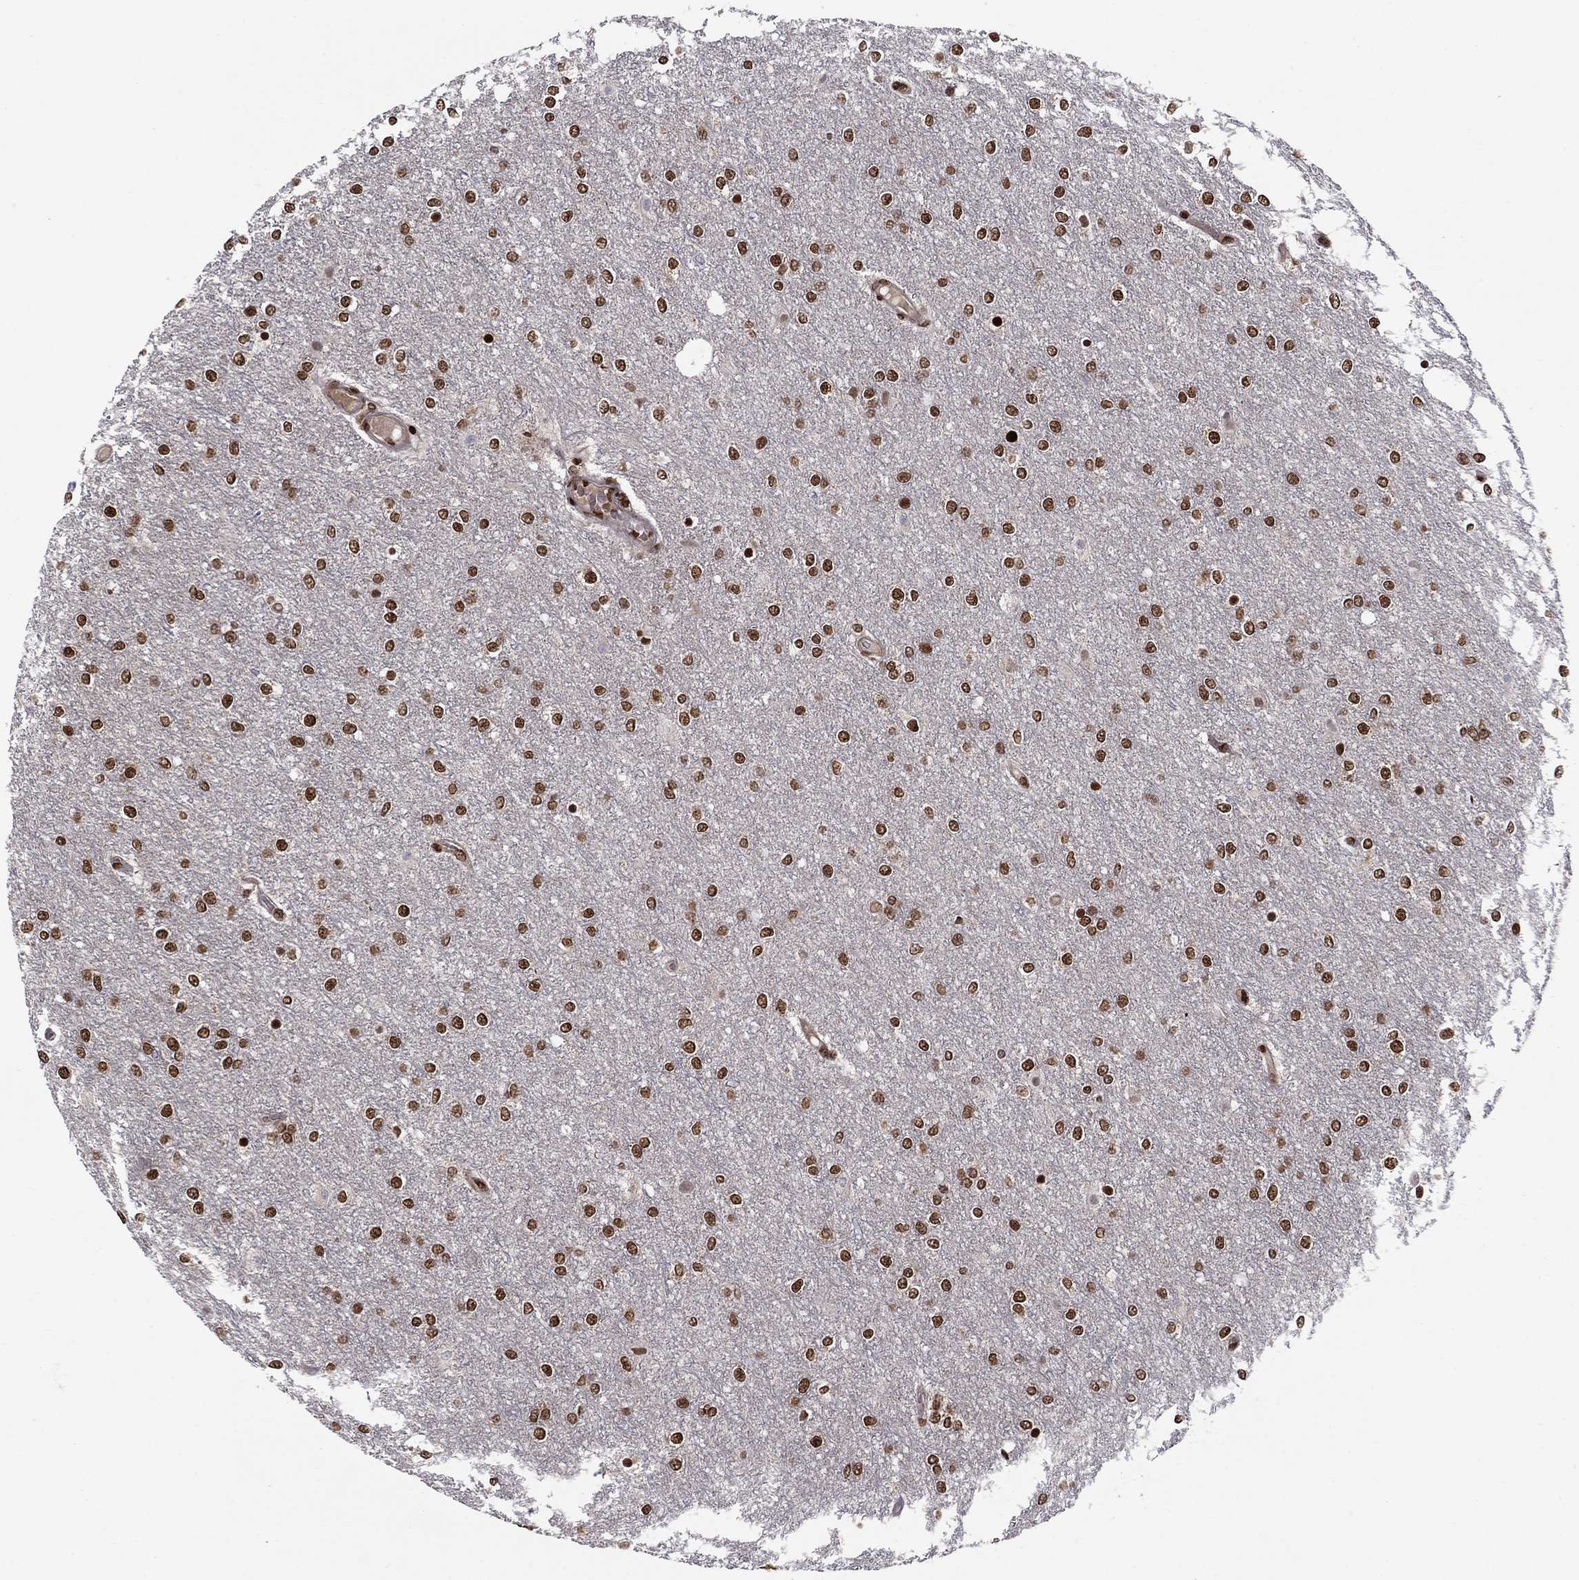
{"staining": {"intensity": "strong", "quantity": ">75%", "location": "nuclear"}, "tissue": "glioma", "cell_type": "Tumor cells", "image_type": "cancer", "snomed": [{"axis": "morphology", "description": "Glioma, malignant, High grade"}, {"axis": "topography", "description": "Brain"}], "caption": "Immunohistochemical staining of glioma shows high levels of strong nuclear protein positivity in about >75% of tumor cells.", "gene": "USP54", "patient": {"sex": "female", "age": 61}}